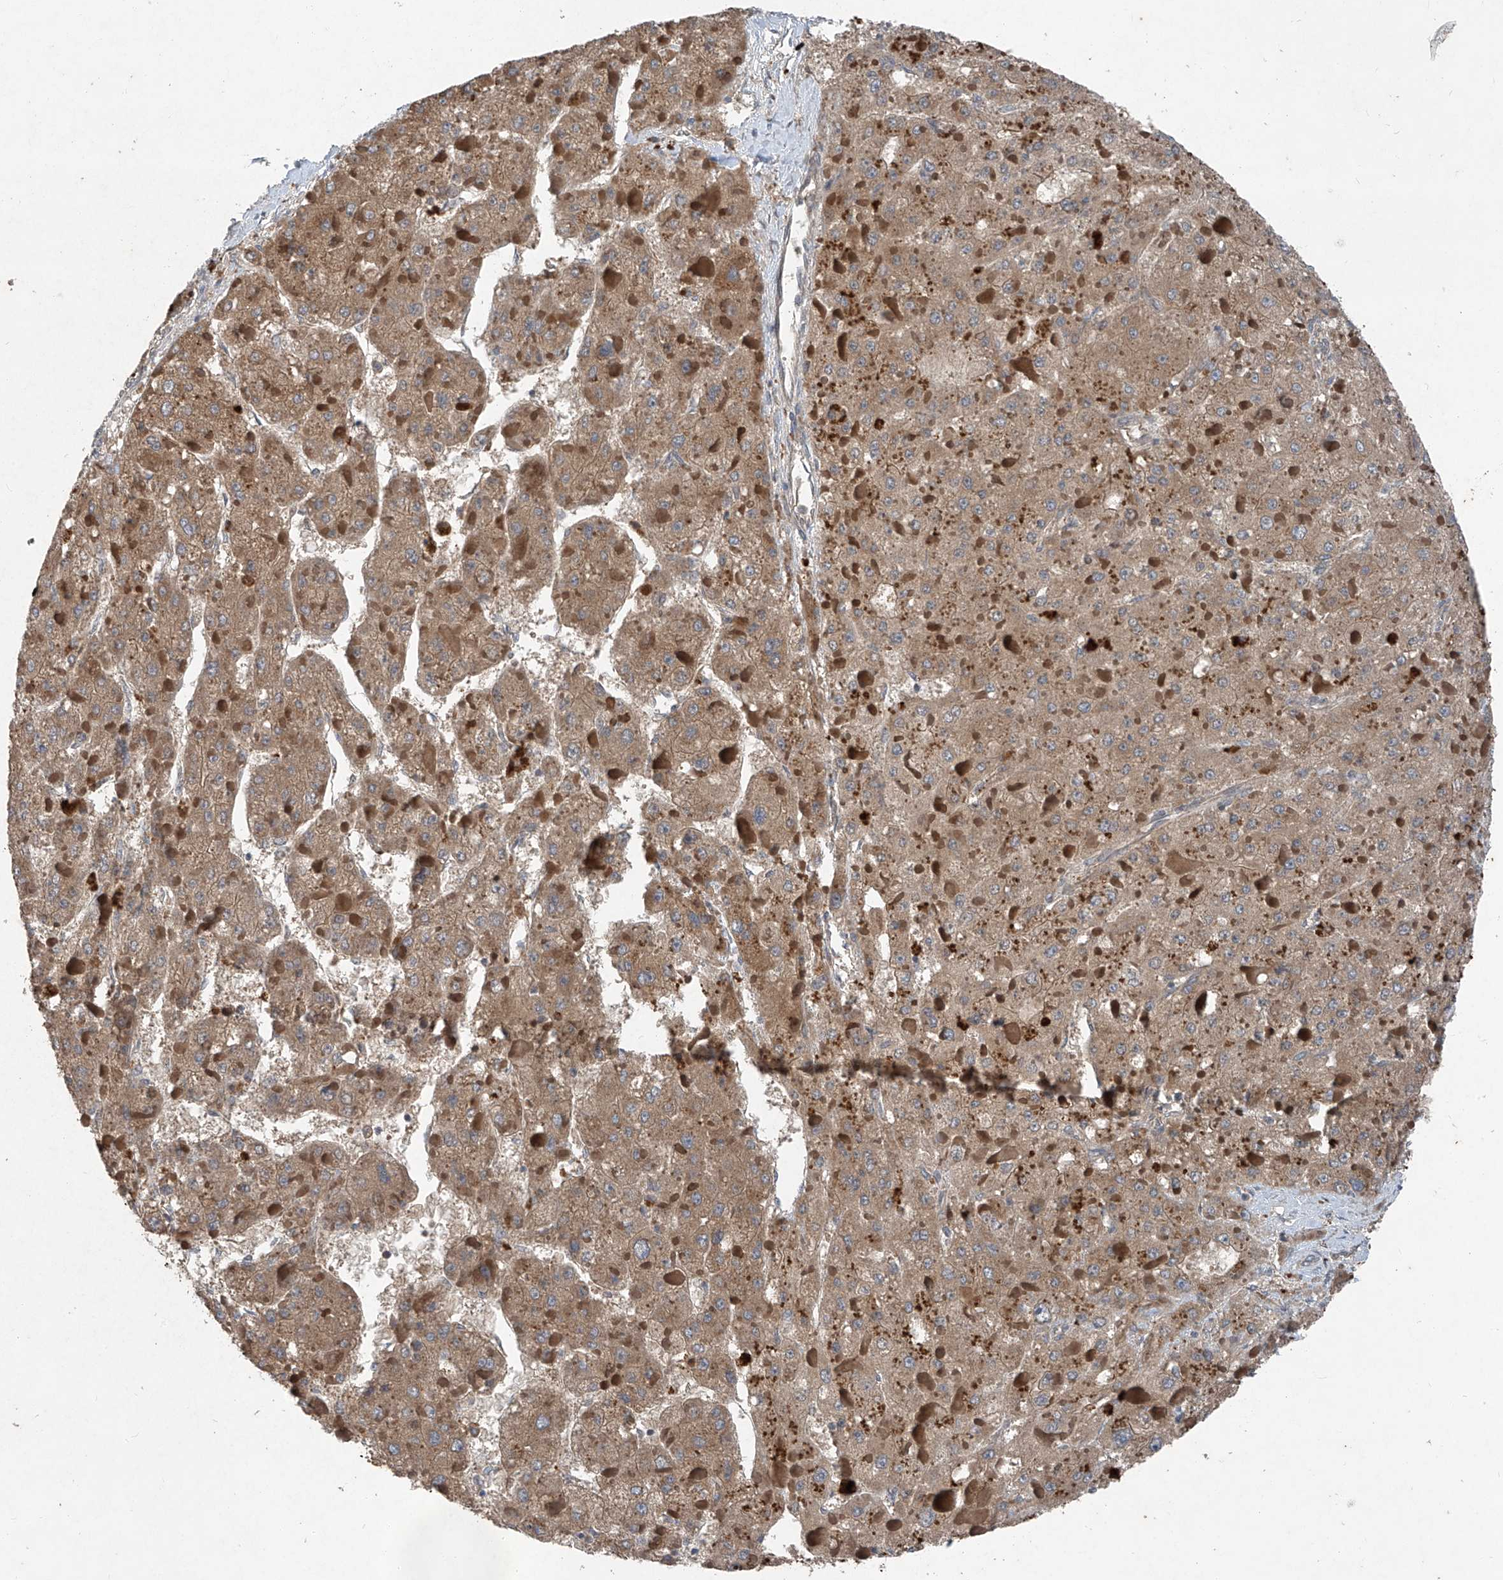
{"staining": {"intensity": "weak", "quantity": ">75%", "location": "cytoplasmic/membranous"}, "tissue": "liver cancer", "cell_type": "Tumor cells", "image_type": "cancer", "snomed": [{"axis": "morphology", "description": "Carcinoma, Hepatocellular, NOS"}, {"axis": "topography", "description": "Liver"}], "caption": "Immunohistochemistry (IHC) histopathology image of neoplastic tissue: liver cancer stained using IHC demonstrates low levels of weak protein expression localized specifically in the cytoplasmic/membranous of tumor cells, appearing as a cytoplasmic/membranous brown color.", "gene": "FOXRED2", "patient": {"sex": "female", "age": 73}}